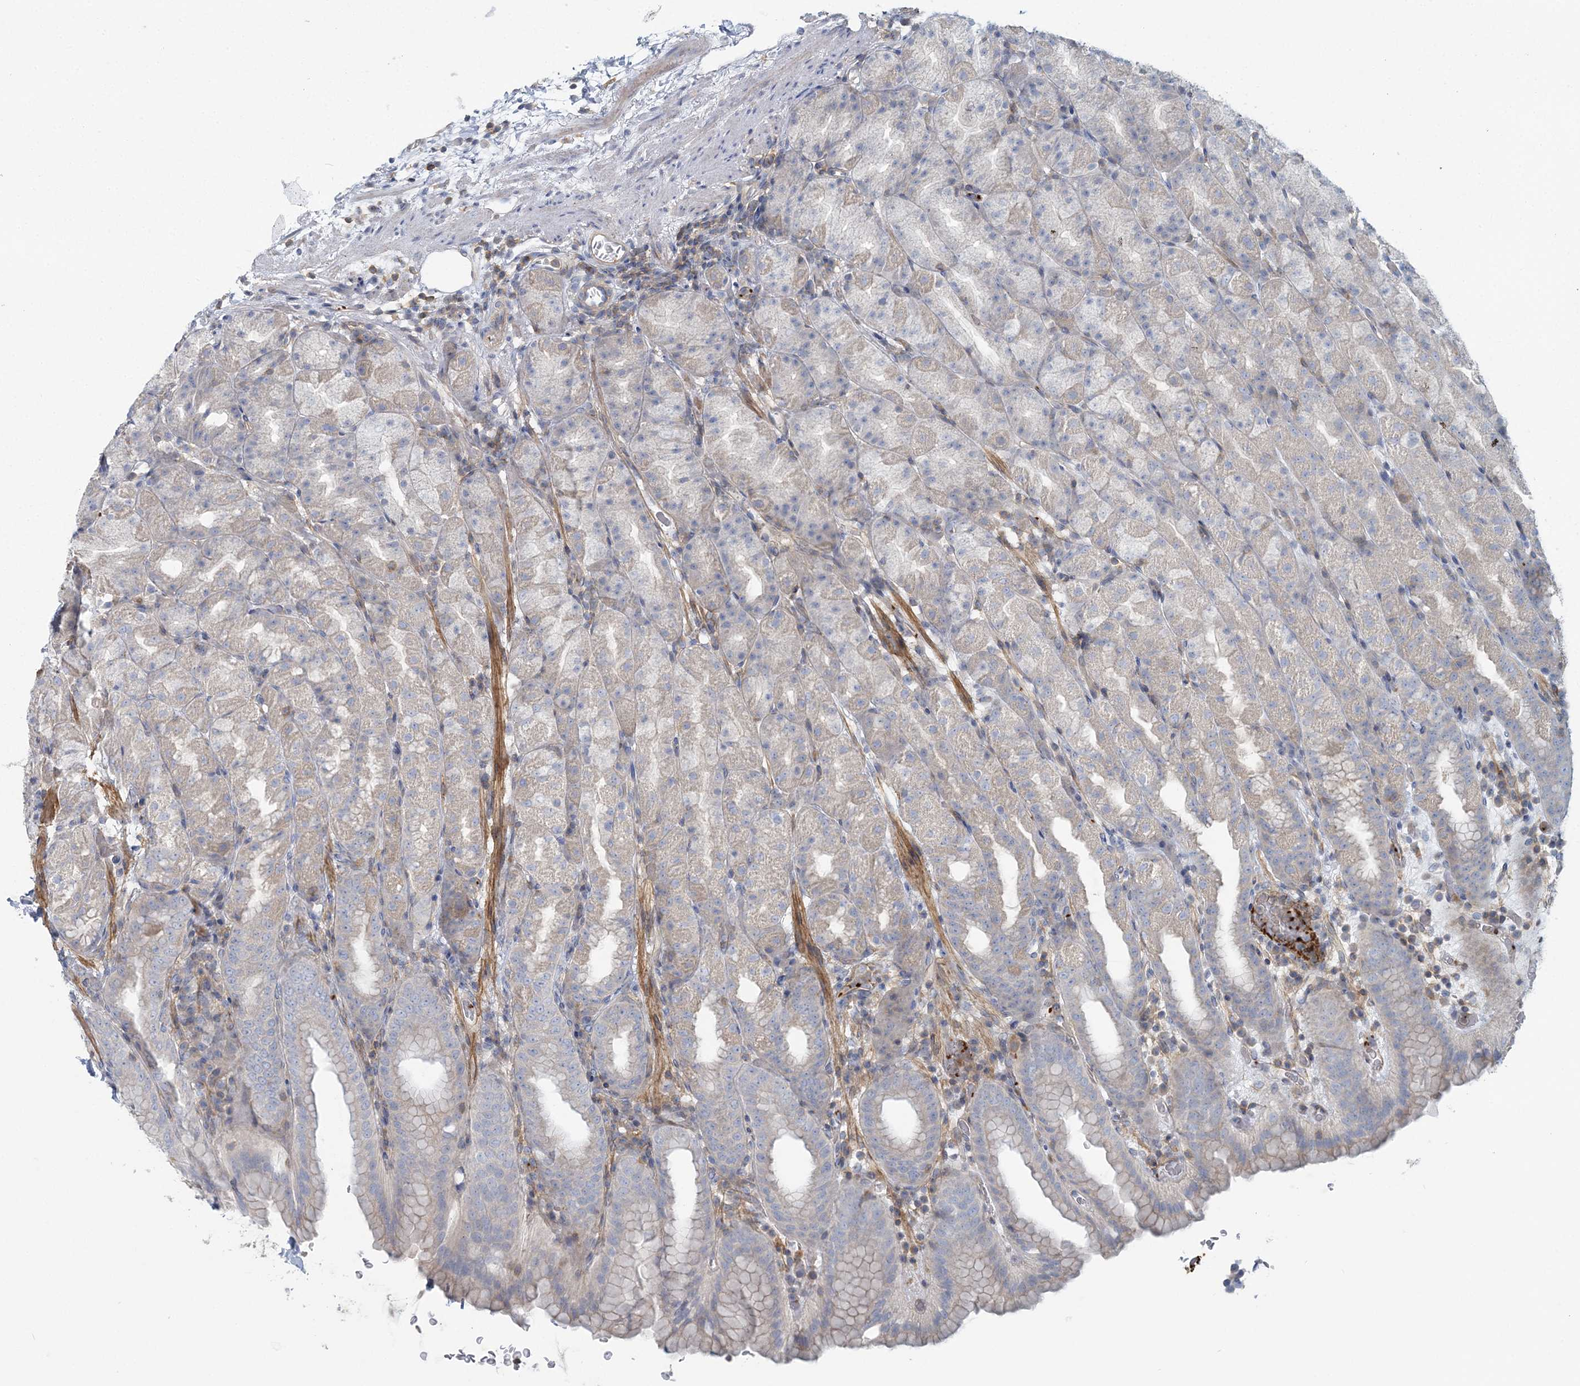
{"staining": {"intensity": "weak", "quantity": "<25%", "location": "cytoplasmic/membranous"}, "tissue": "stomach", "cell_type": "Glandular cells", "image_type": "normal", "snomed": [{"axis": "morphology", "description": "Normal tissue, NOS"}, {"axis": "topography", "description": "Stomach, upper"}], "caption": "Immunohistochemistry (IHC) micrograph of unremarkable human stomach stained for a protein (brown), which shows no expression in glandular cells.", "gene": "CUEDC2", "patient": {"sex": "male", "age": 68}}